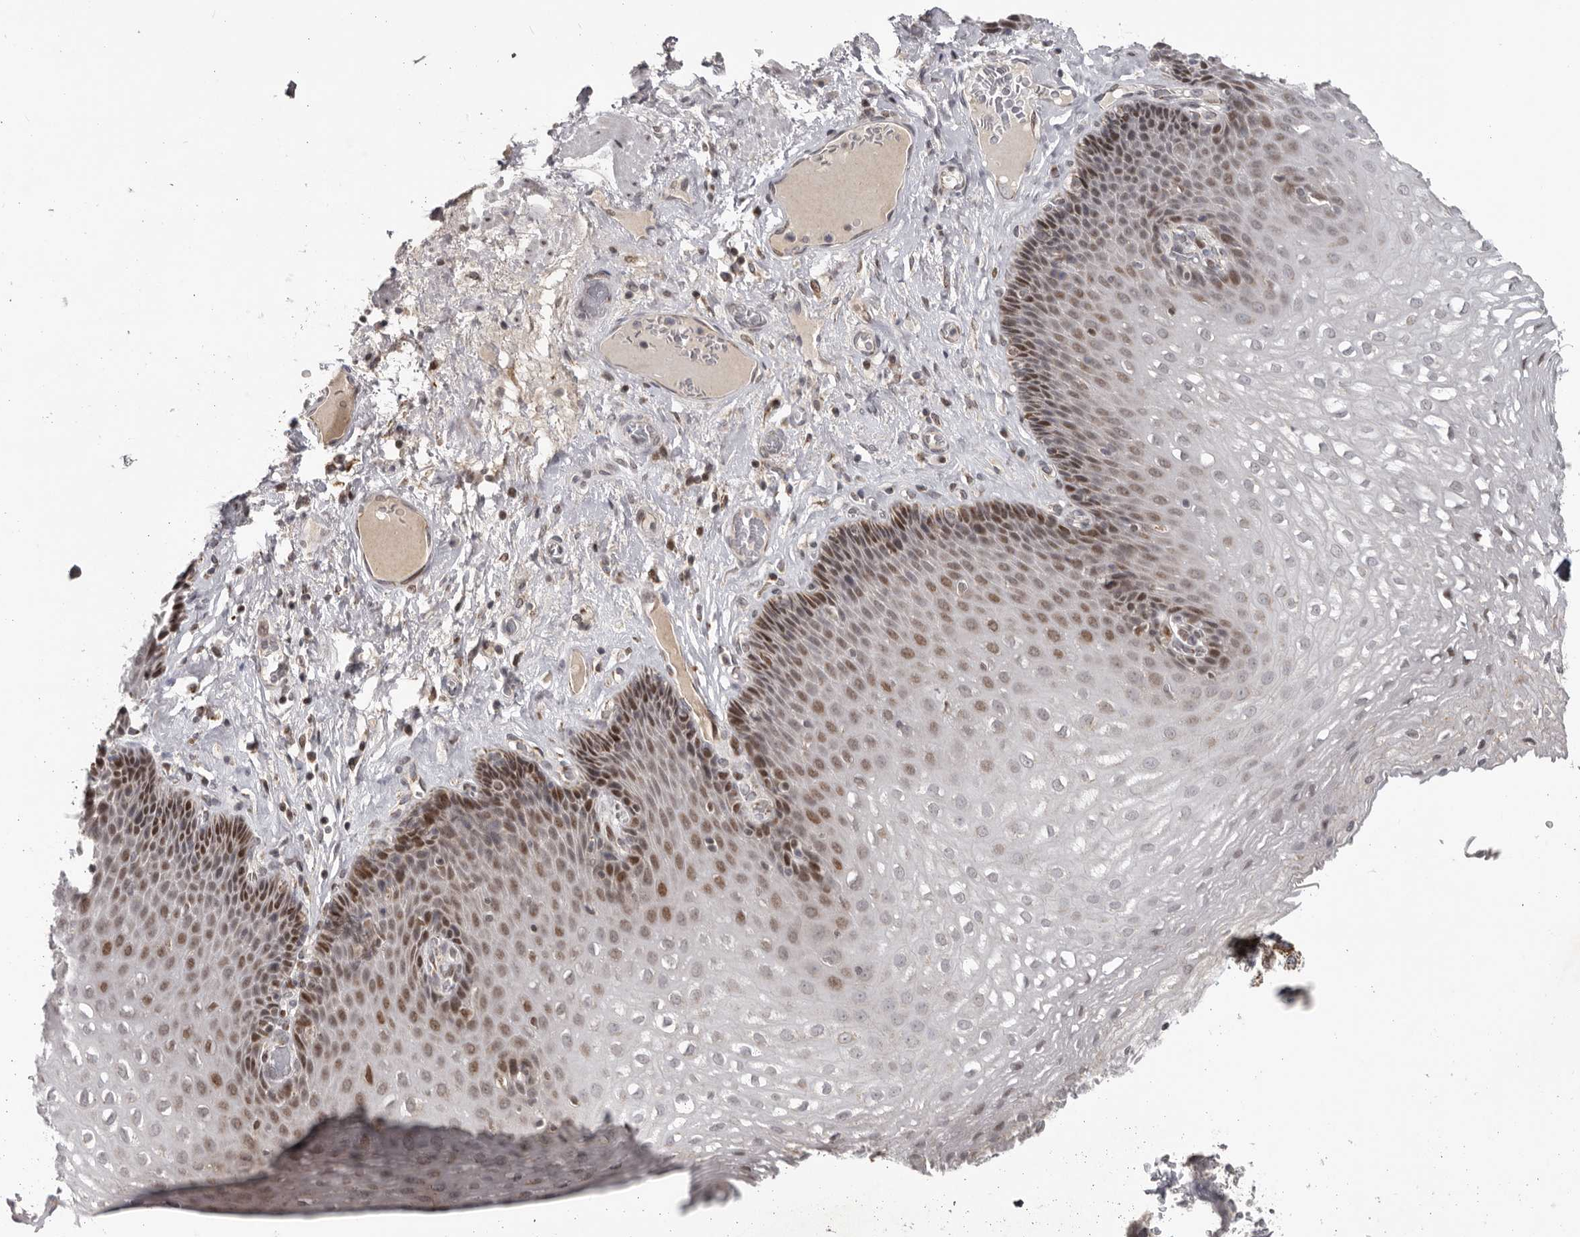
{"staining": {"intensity": "moderate", "quantity": ">75%", "location": "nuclear"}, "tissue": "esophagus", "cell_type": "Squamous epithelial cells", "image_type": "normal", "snomed": [{"axis": "morphology", "description": "Normal tissue, NOS"}, {"axis": "topography", "description": "Esophagus"}], "caption": "Immunohistochemical staining of normal esophagus demonstrates moderate nuclear protein expression in about >75% of squamous epithelial cells.", "gene": "C17orf99", "patient": {"sex": "female", "age": 66}}